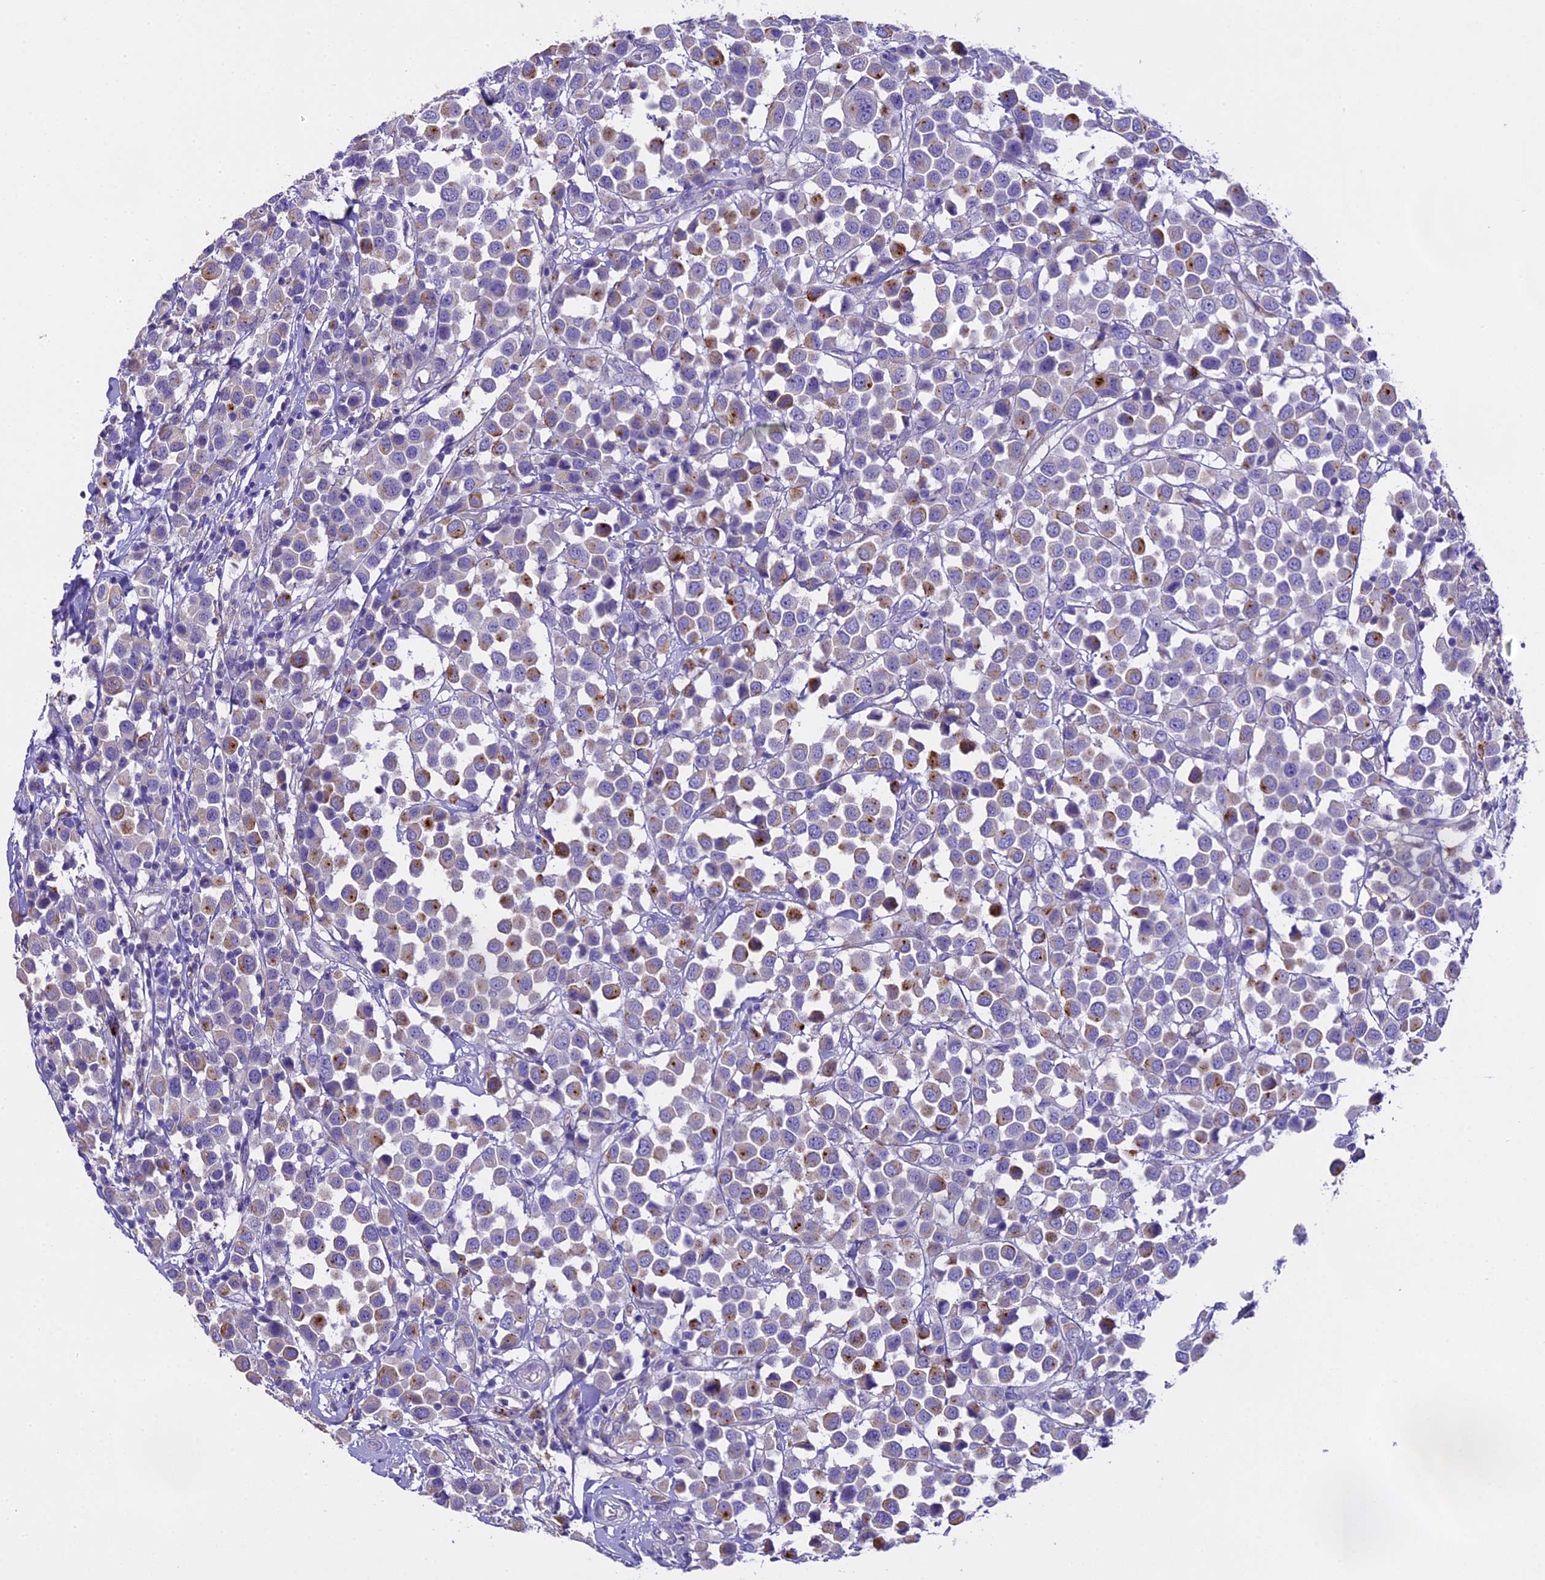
{"staining": {"intensity": "moderate", "quantity": "<25%", "location": "cytoplasmic/membranous"}, "tissue": "breast cancer", "cell_type": "Tumor cells", "image_type": "cancer", "snomed": [{"axis": "morphology", "description": "Duct carcinoma"}, {"axis": "topography", "description": "Breast"}], "caption": "IHC image of infiltrating ductal carcinoma (breast) stained for a protein (brown), which shows low levels of moderate cytoplasmic/membranous staining in approximately <25% of tumor cells.", "gene": "NOD2", "patient": {"sex": "female", "age": 61}}